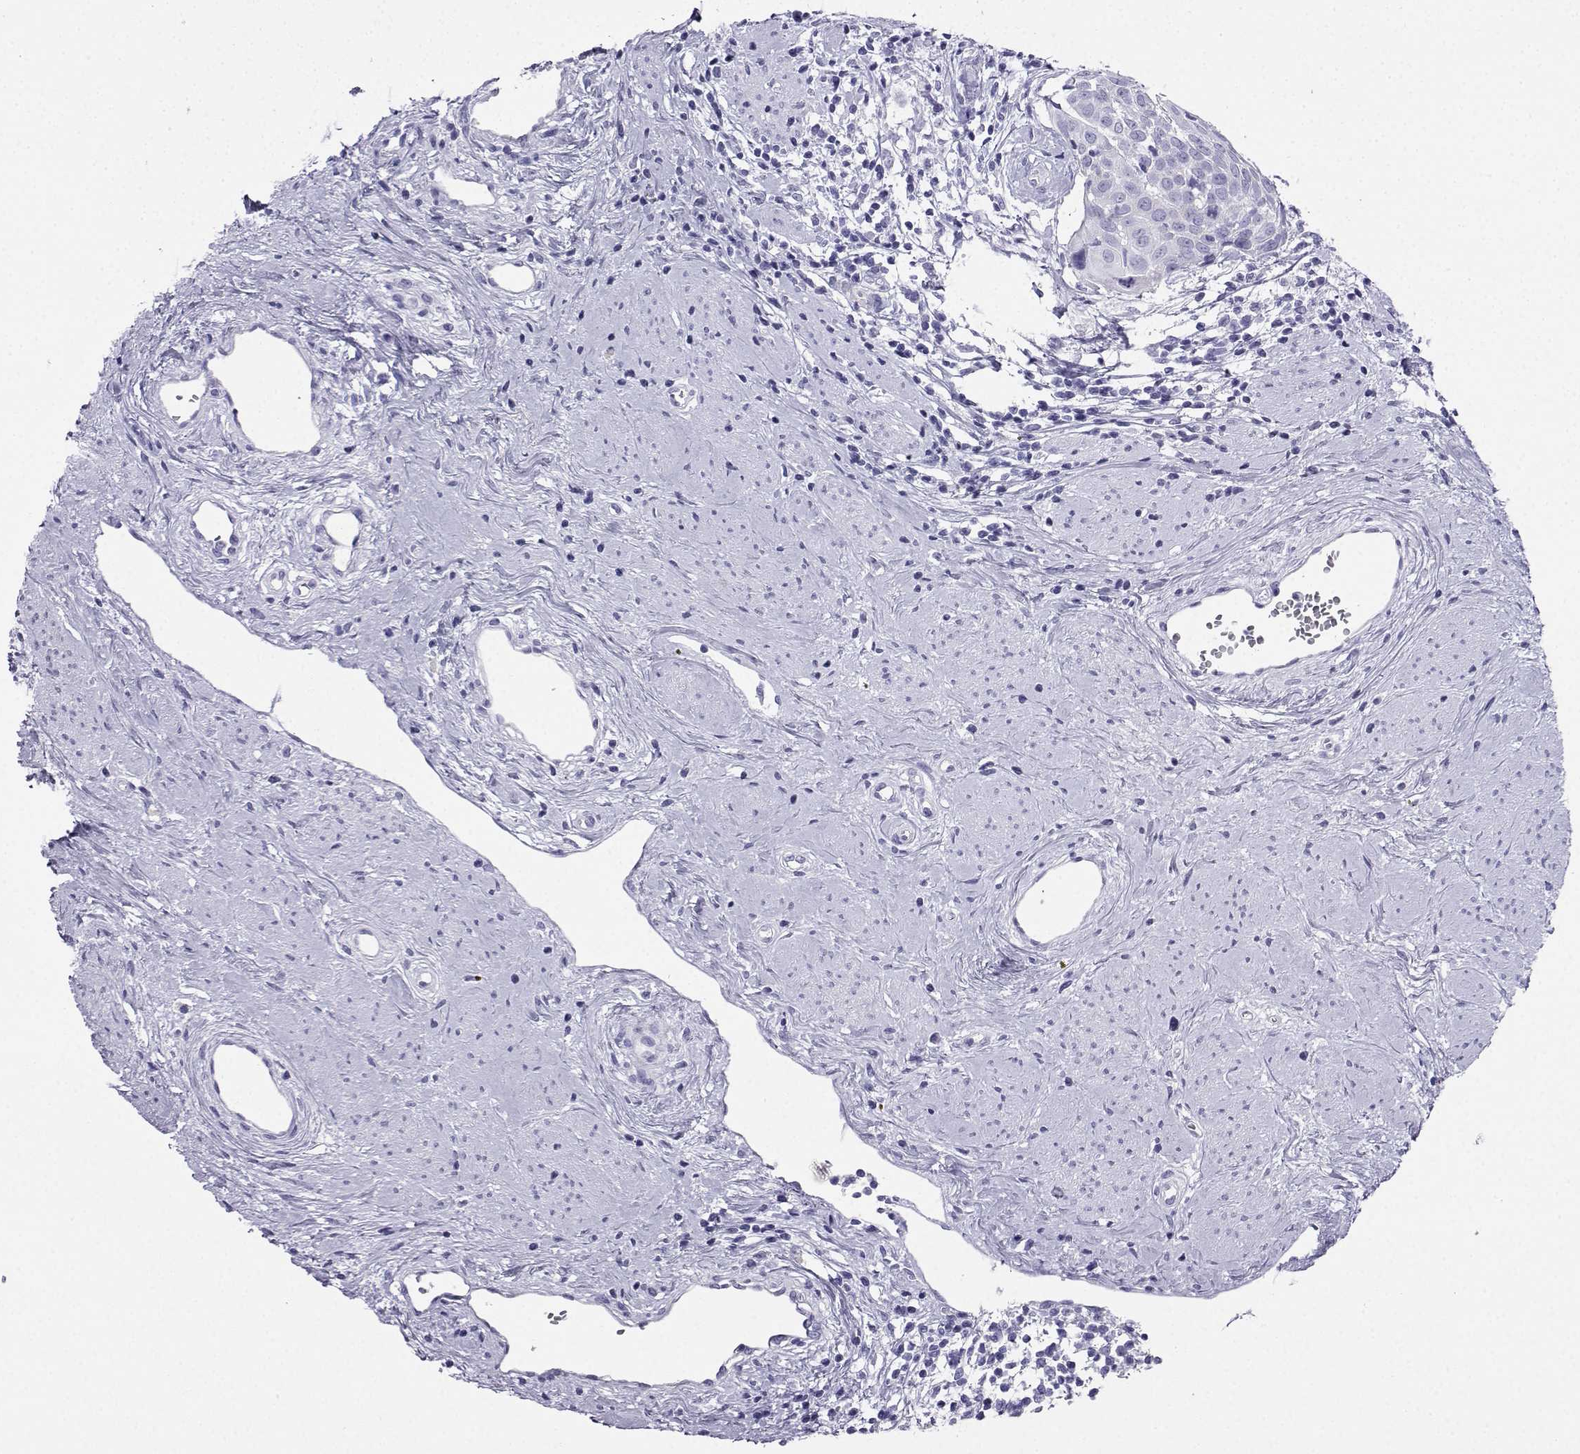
{"staining": {"intensity": "negative", "quantity": "none", "location": "none"}, "tissue": "cervical cancer", "cell_type": "Tumor cells", "image_type": "cancer", "snomed": [{"axis": "morphology", "description": "Squamous cell carcinoma, NOS"}, {"axis": "topography", "description": "Cervix"}], "caption": "High magnification brightfield microscopy of cervical cancer (squamous cell carcinoma) stained with DAB (brown) and counterstained with hematoxylin (blue): tumor cells show no significant expression.", "gene": "CD109", "patient": {"sex": "female", "age": 39}}